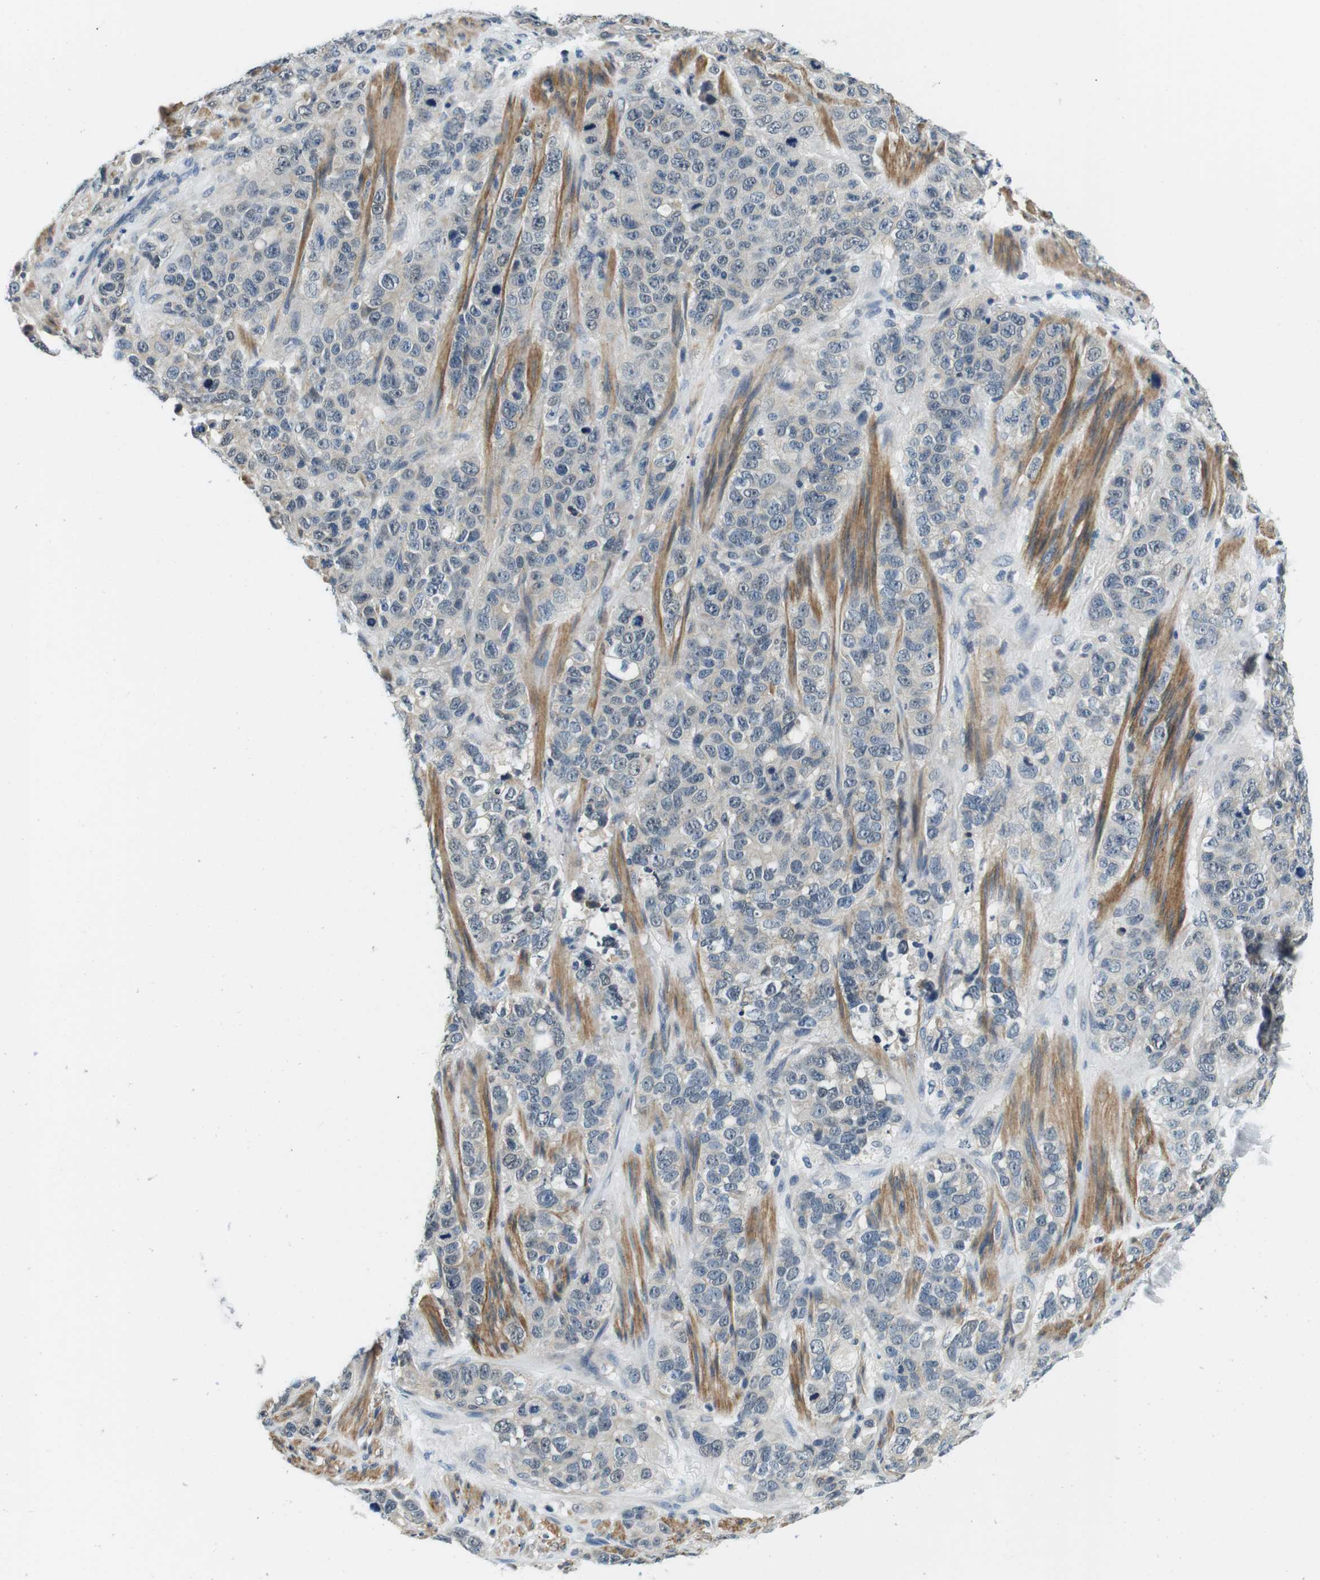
{"staining": {"intensity": "negative", "quantity": "none", "location": "none"}, "tissue": "stomach cancer", "cell_type": "Tumor cells", "image_type": "cancer", "snomed": [{"axis": "morphology", "description": "Adenocarcinoma, NOS"}, {"axis": "topography", "description": "Stomach"}], "caption": "A high-resolution image shows IHC staining of stomach adenocarcinoma, which shows no significant expression in tumor cells. The staining was performed using DAB to visualize the protein expression in brown, while the nuclei were stained in blue with hematoxylin (Magnification: 20x).", "gene": "DTNA", "patient": {"sex": "male", "age": 48}}